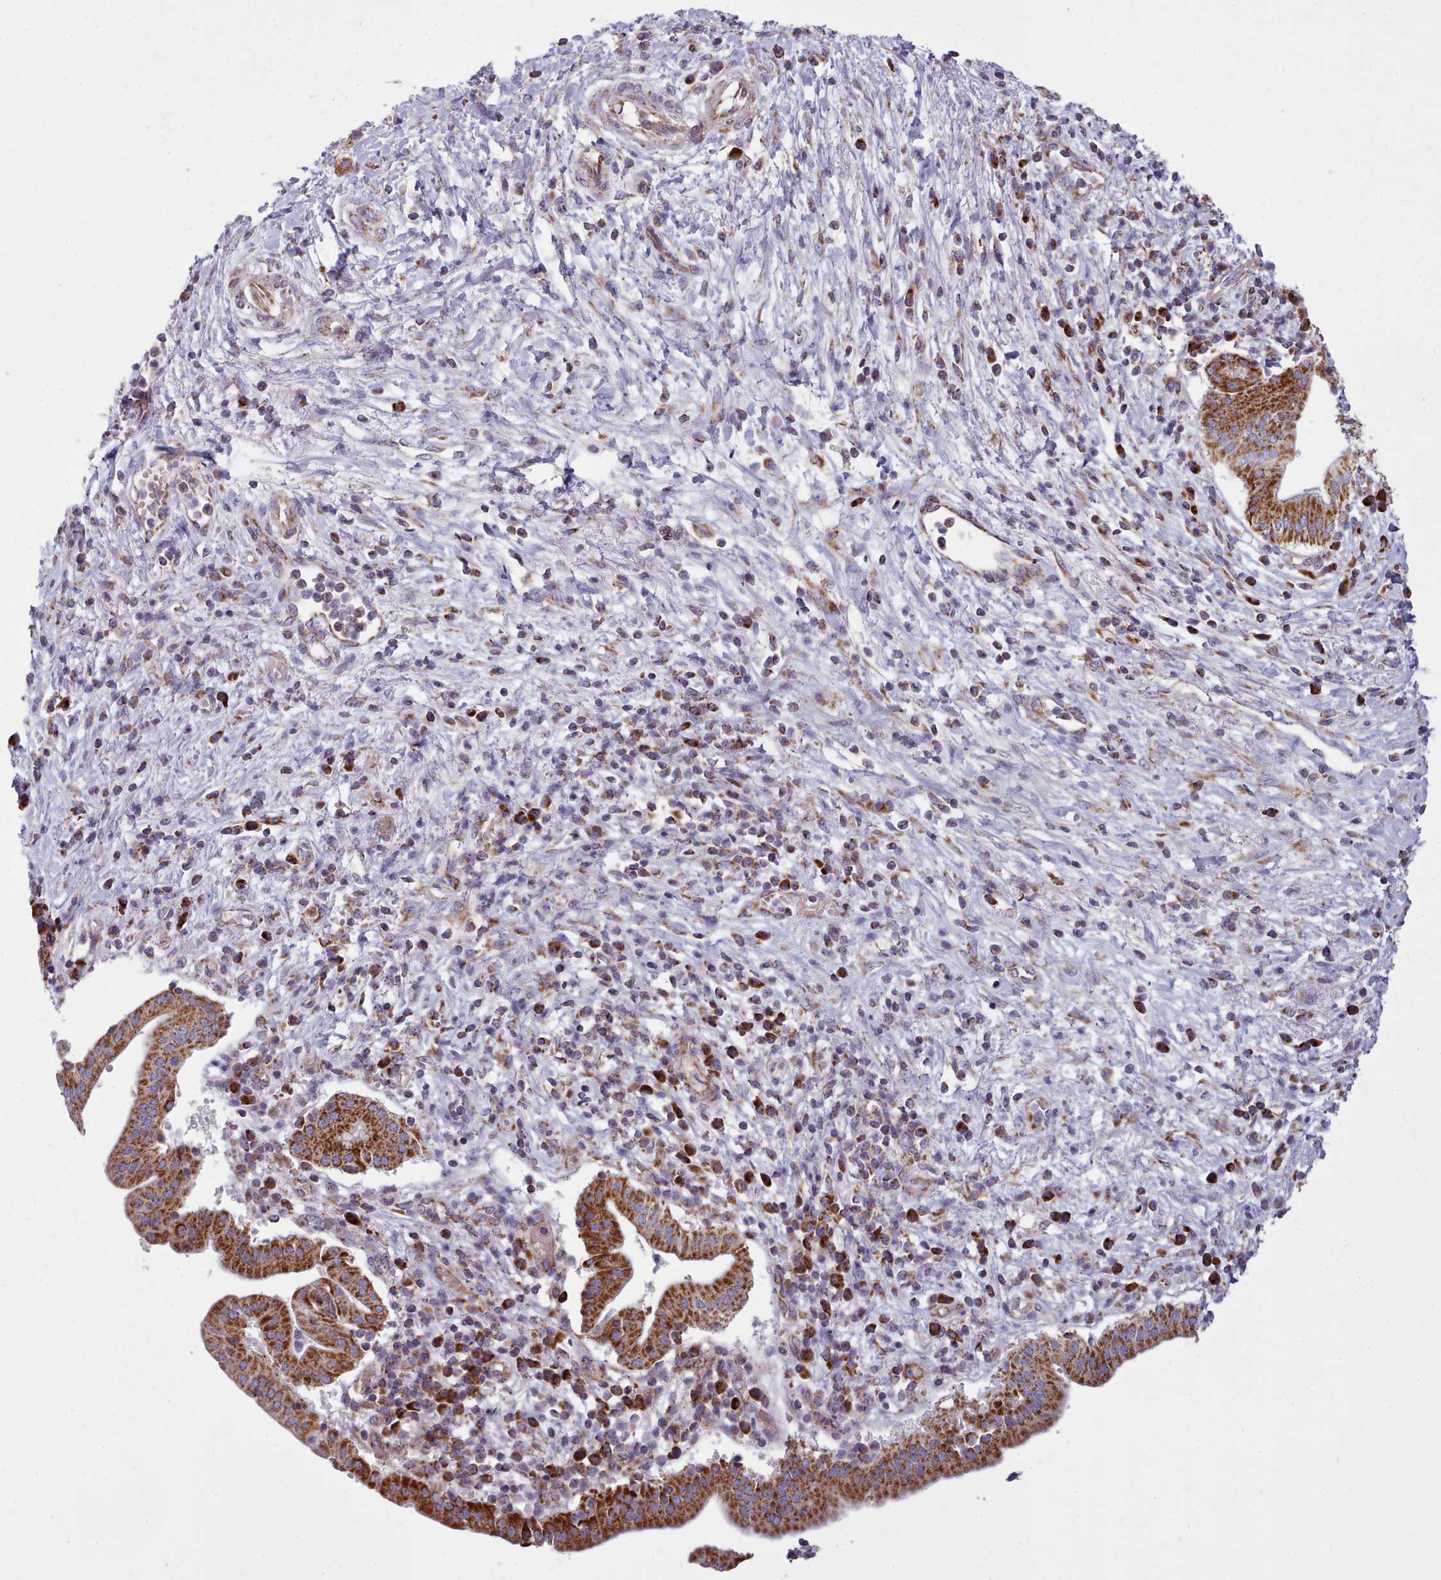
{"staining": {"intensity": "strong", "quantity": ">75%", "location": "cytoplasmic/membranous"}, "tissue": "pancreatic cancer", "cell_type": "Tumor cells", "image_type": "cancer", "snomed": [{"axis": "morphology", "description": "Adenocarcinoma, NOS"}, {"axis": "topography", "description": "Pancreas"}], "caption": "Immunohistochemistry micrograph of human pancreatic cancer stained for a protein (brown), which reveals high levels of strong cytoplasmic/membranous staining in approximately >75% of tumor cells.", "gene": "SRP54", "patient": {"sex": "male", "age": 68}}